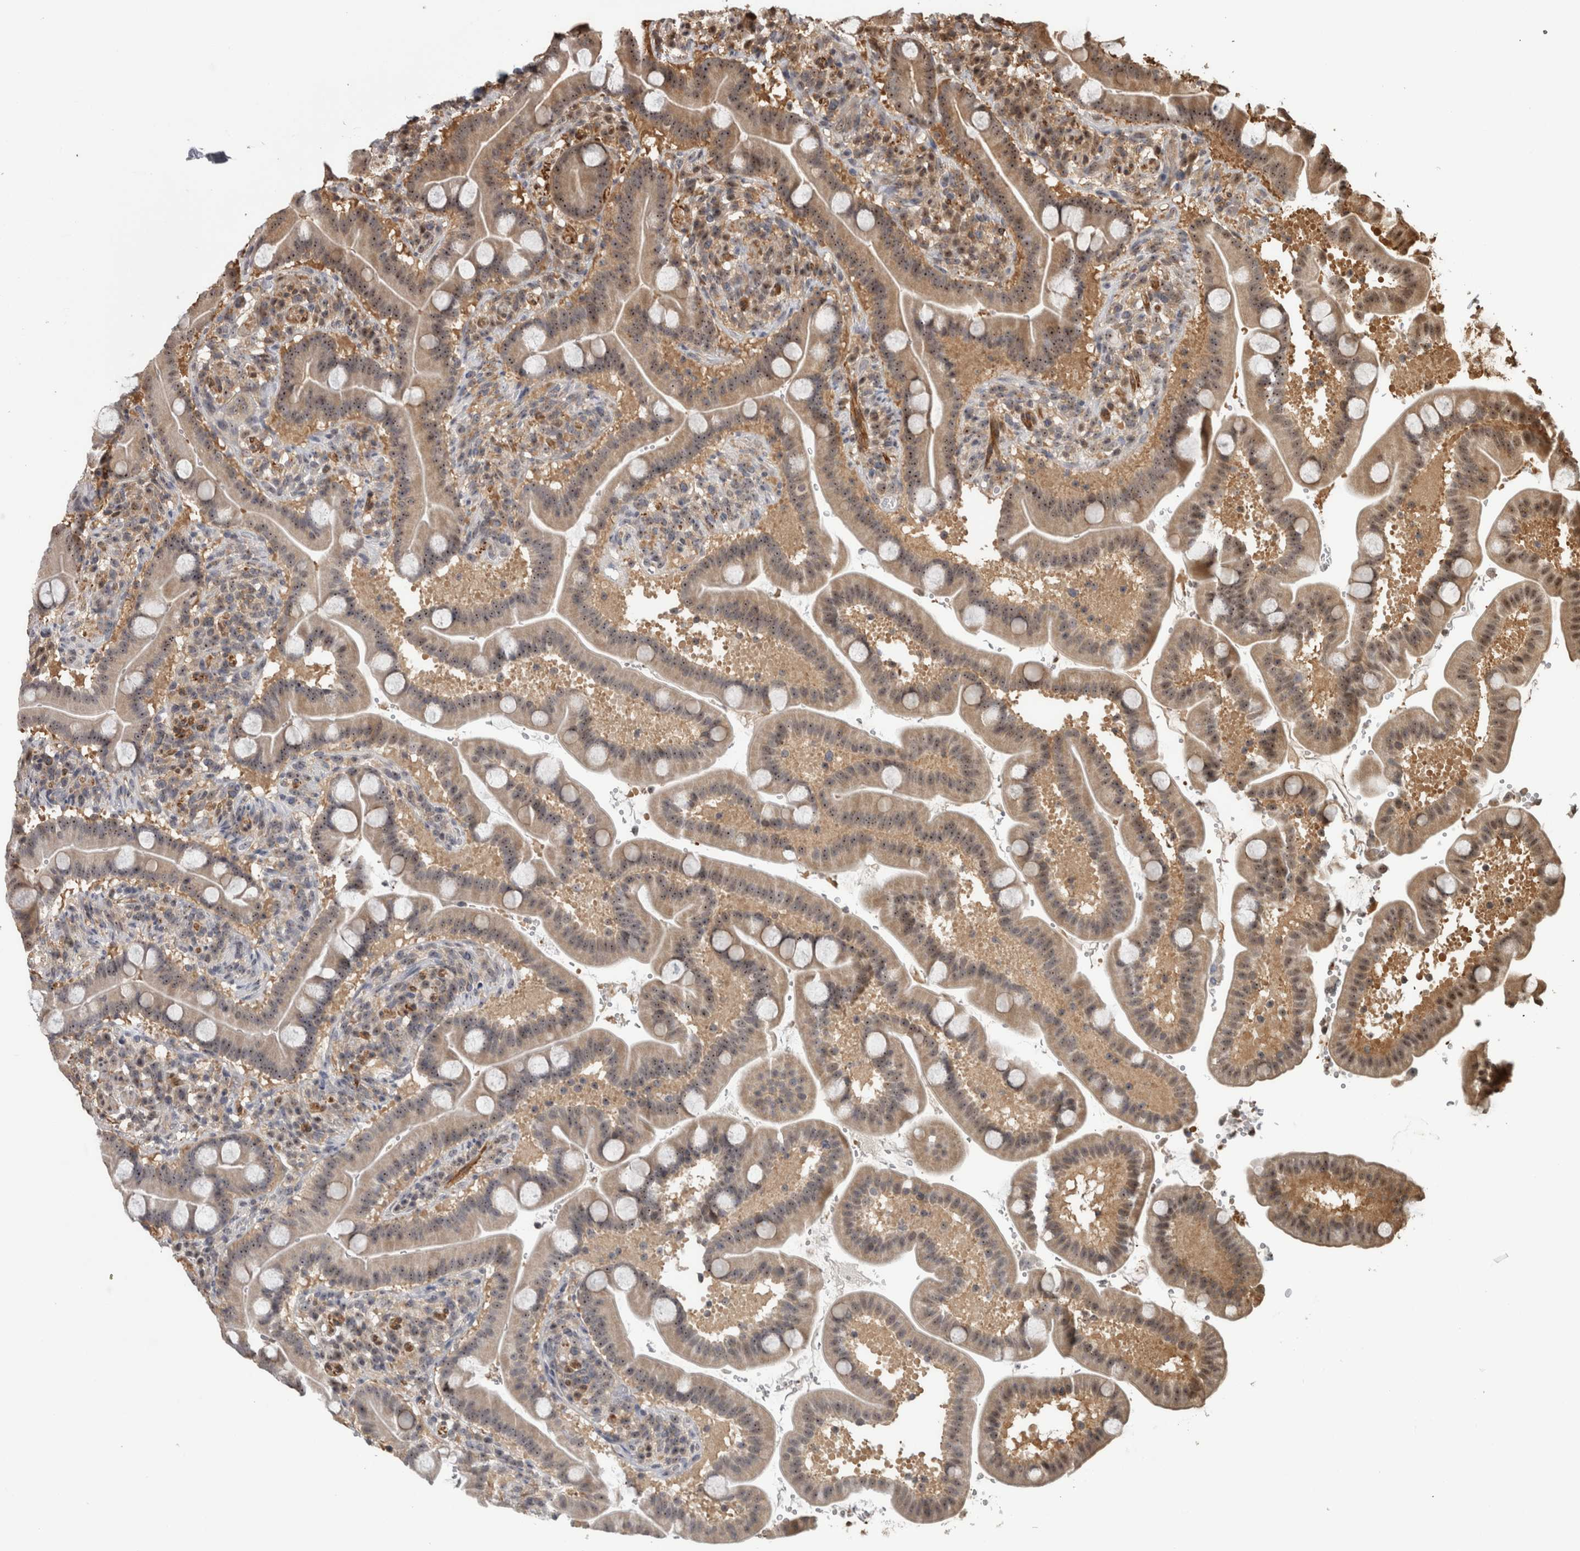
{"staining": {"intensity": "moderate", "quantity": ">75%", "location": "cytoplasmic/membranous,nuclear"}, "tissue": "duodenum", "cell_type": "Glandular cells", "image_type": "normal", "snomed": [{"axis": "morphology", "description": "Normal tissue, NOS"}, {"axis": "topography", "description": "Duodenum"}], "caption": "IHC (DAB) staining of benign duodenum exhibits moderate cytoplasmic/membranous,nuclear protein positivity in approximately >75% of glandular cells.", "gene": "TDRD7", "patient": {"sex": "male", "age": 54}}